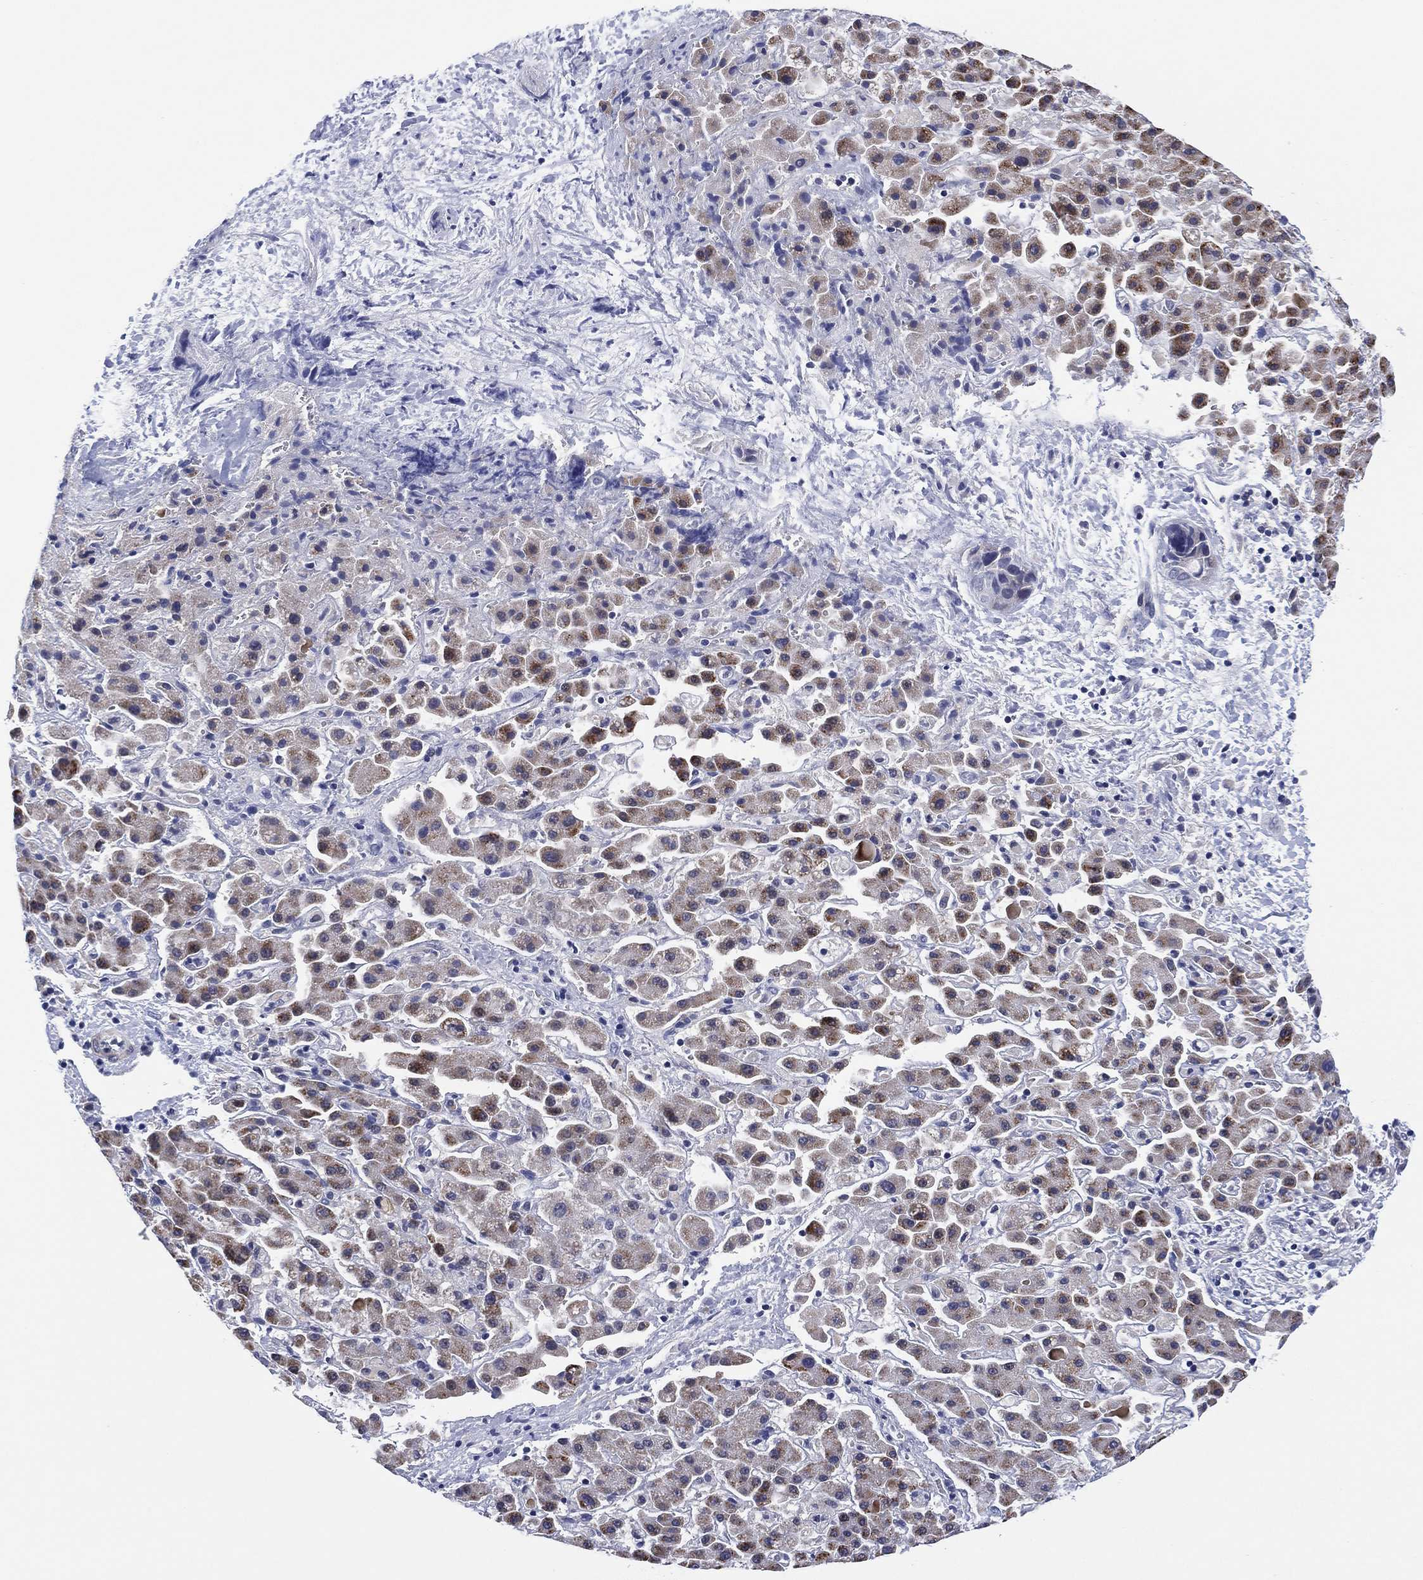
{"staining": {"intensity": "moderate", "quantity": "25%-75%", "location": "cytoplasmic/membranous"}, "tissue": "liver cancer", "cell_type": "Tumor cells", "image_type": "cancer", "snomed": [{"axis": "morphology", "description": "Cholangiocarcinoma"}, {"axis": "topography", "description": "Liver"}], "caption": "A histopathology image showing moderate cytoplasmic/membranous positivity in about 25%-75% of tumor cells in liver cancer (cholangiocarcinoma), as visualized by brown immunohistochemical staining.", "gene": "CLIP3", "patient": {"sex": "female", "age": 52}}